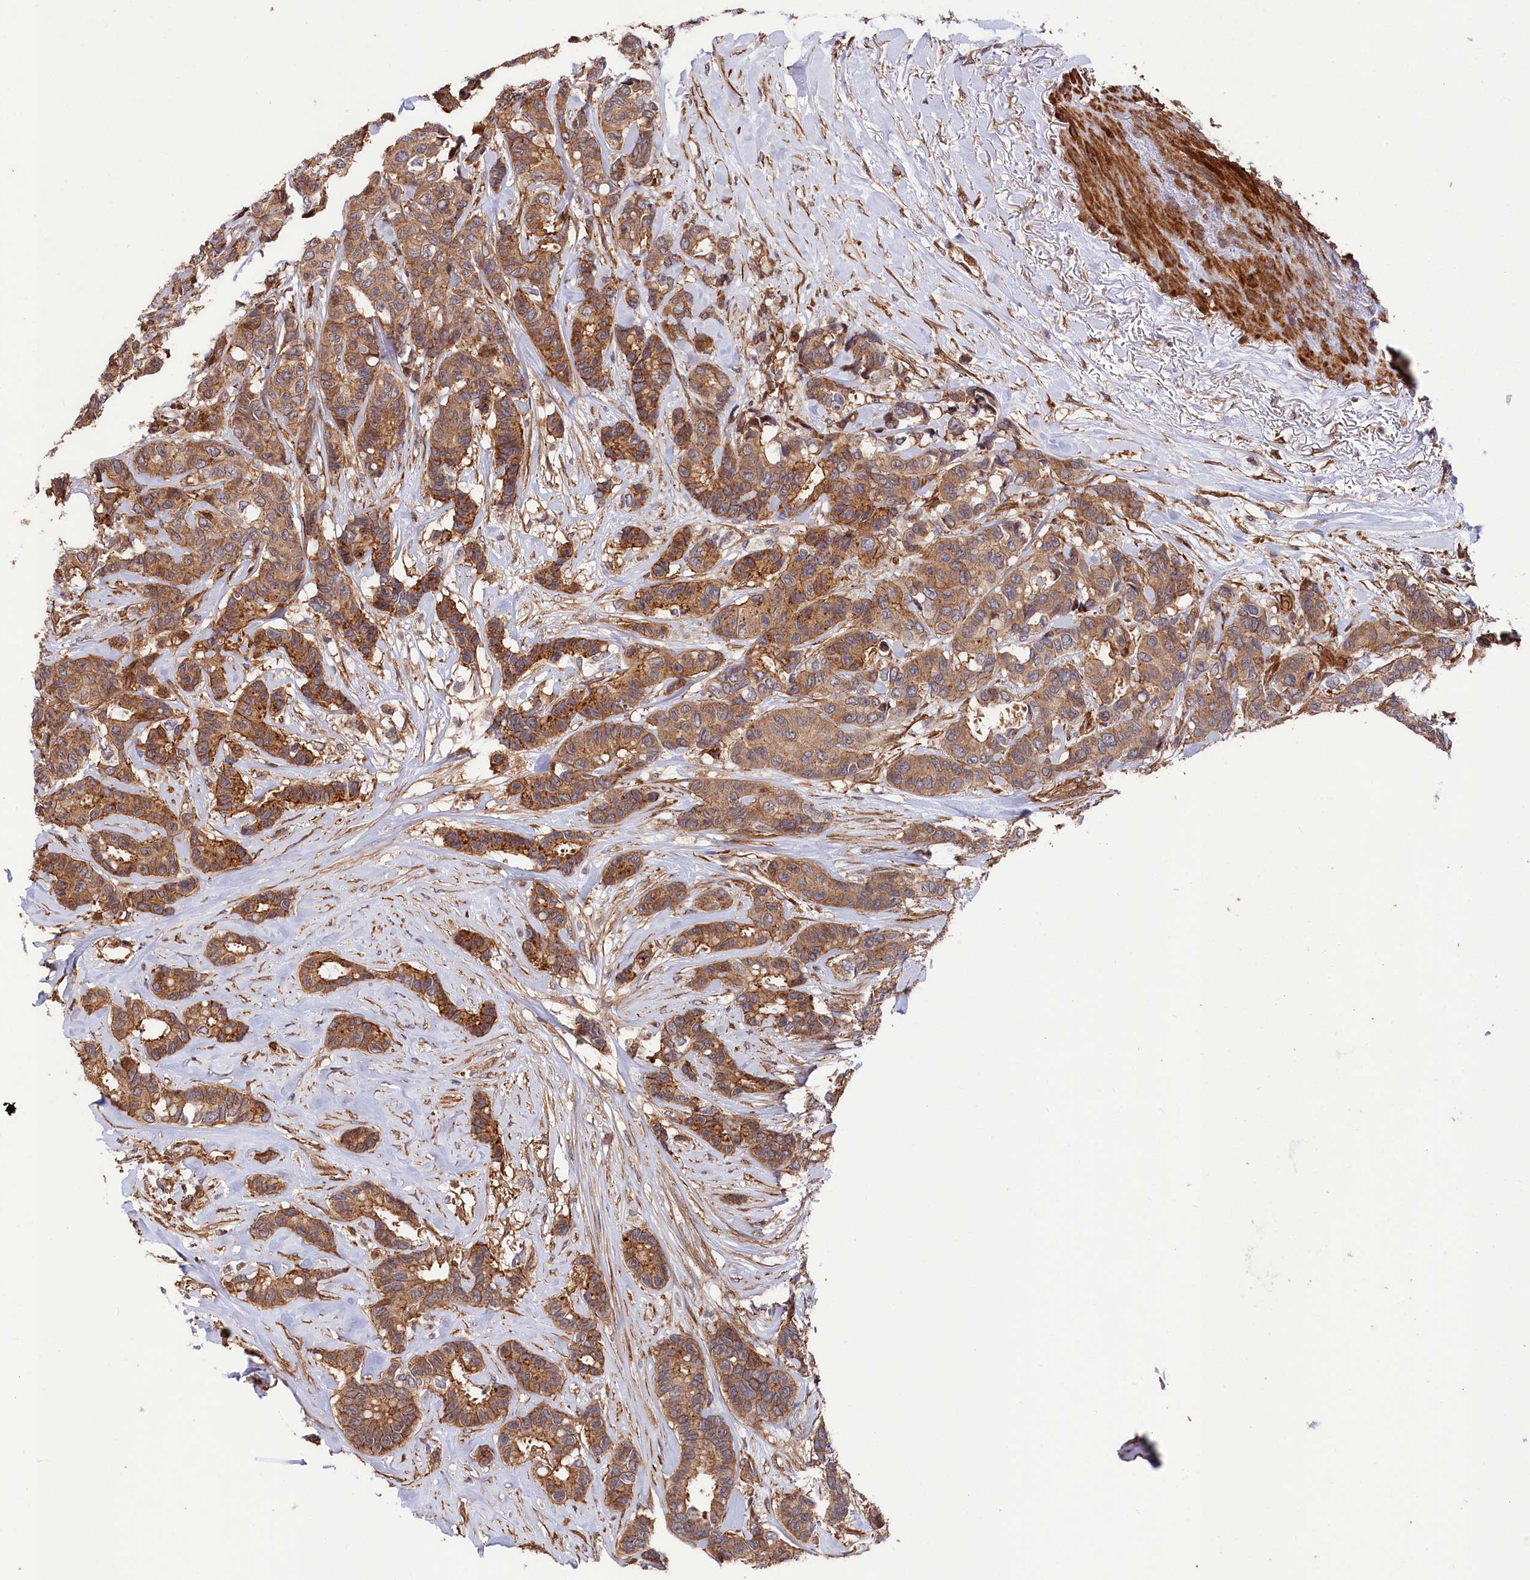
{"staining": {"intensity": "moderate", "quantity": ">75%", "location": "cytoplasmic/membranous"}, "tissue": "breast cancer", "cell_type": "Tumor cells", "image_type": "cancer", "snomed": [{"axis": "morphology", "description": "Duct carcinoma"}, {"axis": "topography", "description": "Breast"}], "caption": "Immunohistochemical staining of breast cancer (intraductal carcinoma) reveals medium levels of moderate cytoplasmic/membranous protein staining in approximately >75% of tumor cells.", "gene": "TNKS1BP1", "patient": {"sex": "female", "age": 87}}